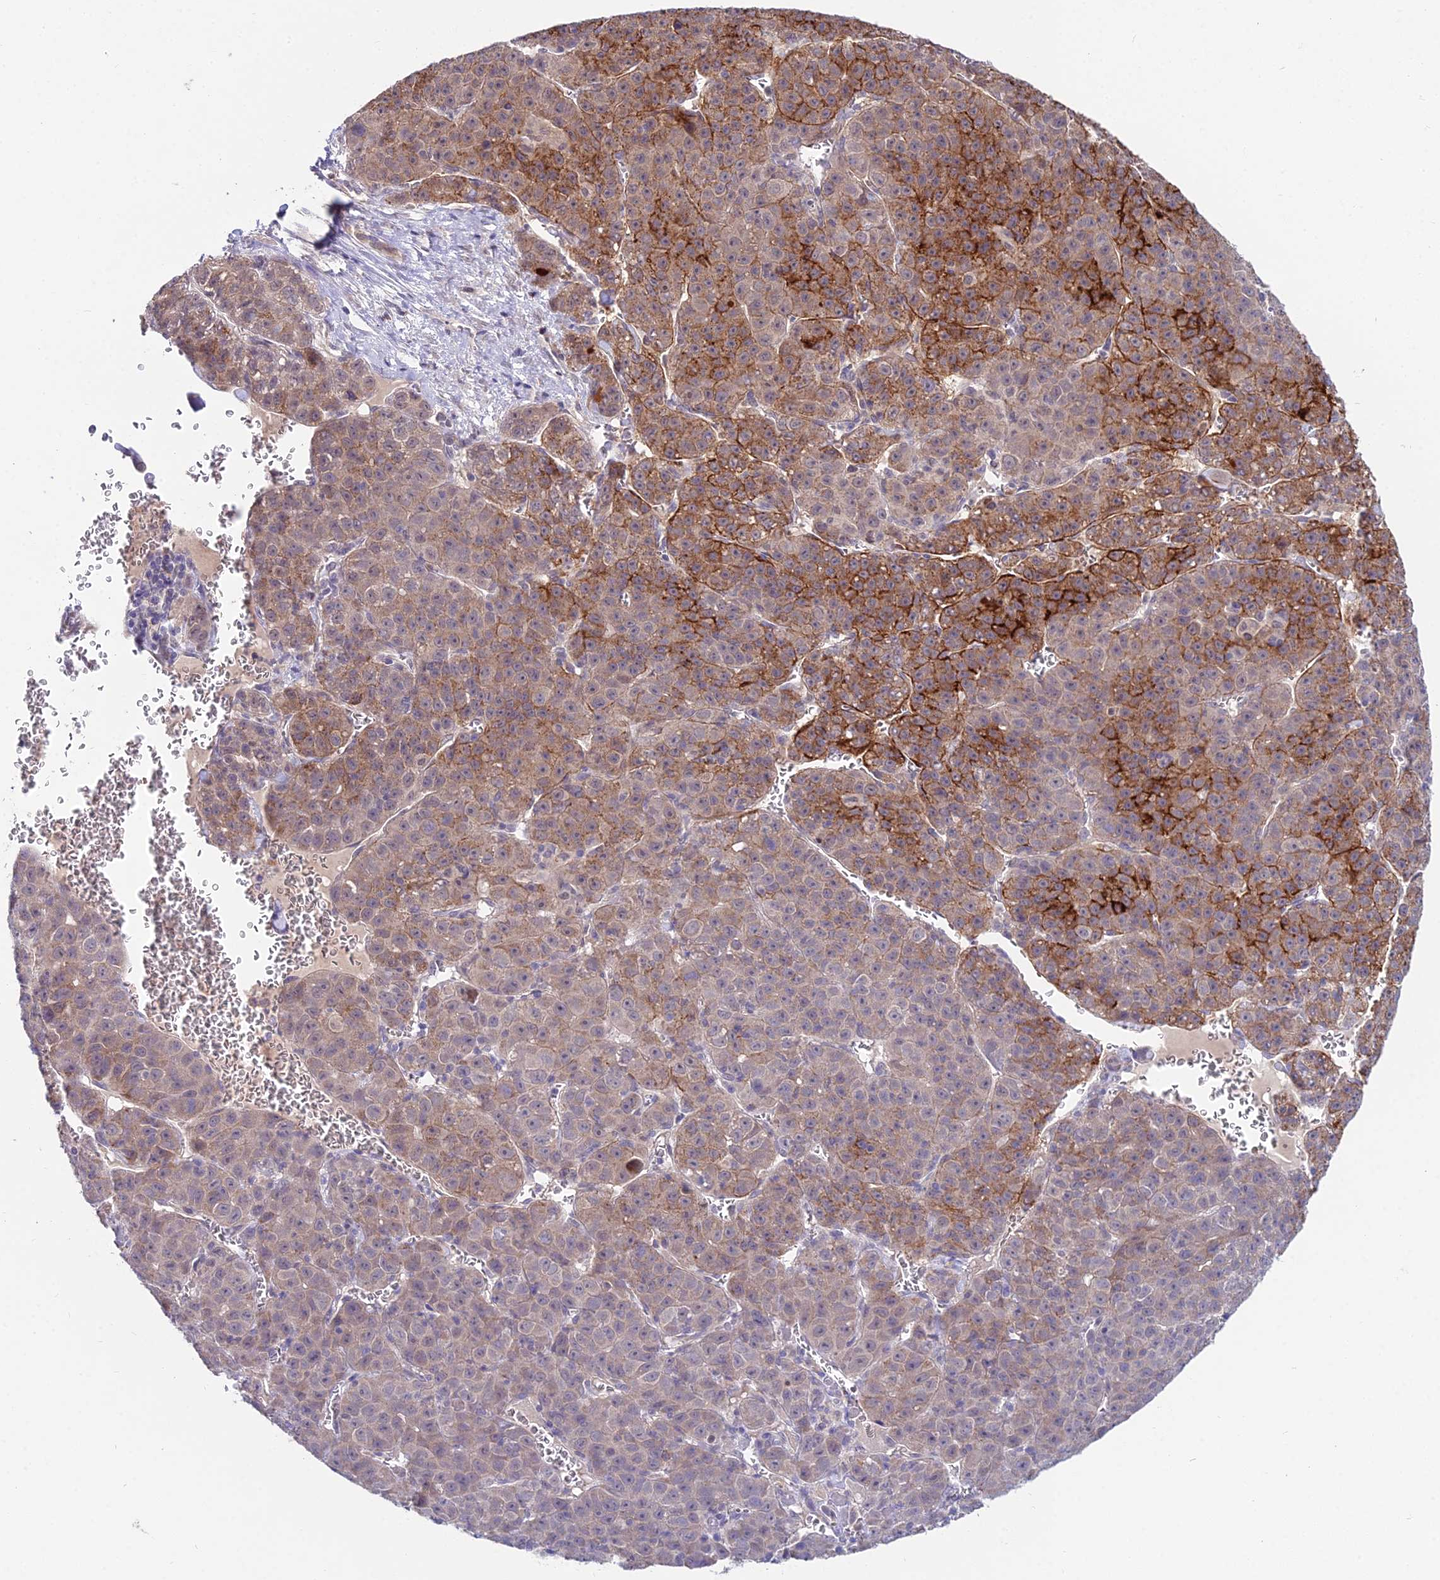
{"staining": {"intensity": "strong", "quantity": "25%-75%", "location": "cytoplasmic/membranous"}, "tissue": "liver cancer", "cell_type": "Tumor cells", "image_type": "cancer", "snomed": [{"axis": "morphology", "description": "Carcinoma, Hepatocellular, NOS"}, {"axis": "topography", "description": "Liver"}], "caption": "Liver cancer (hepatocellular carcinoma) stained with IHC reveals strong cytoplasmic/membranous staining in about 25%-75% of tumor cells. The protein is shown in brown color, while the nuclei are stained blue.", "gene": "WDR43", "patient": {"sex": "female", "age": 53}}